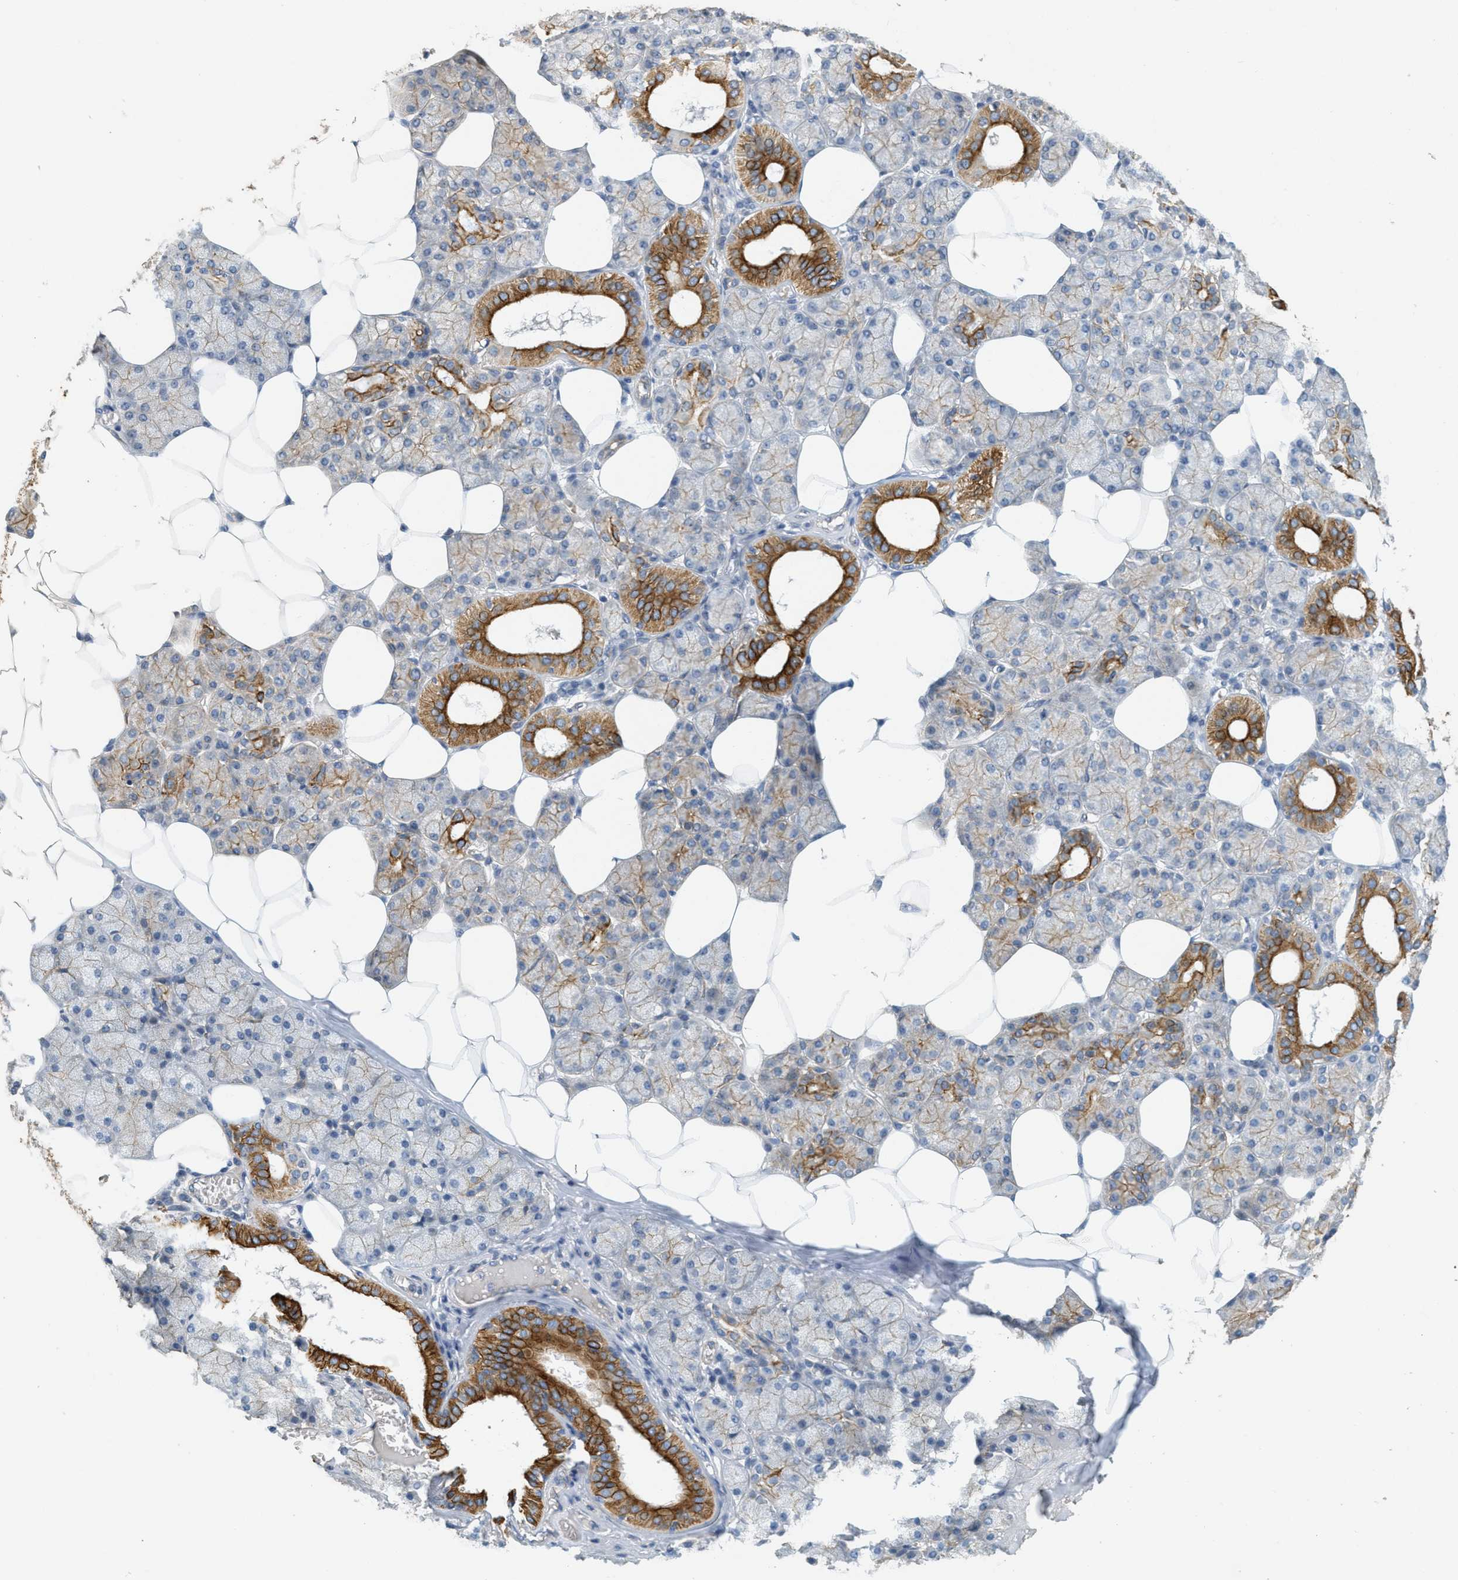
{"staining": {"intensity": "strong", "quantity": "25%-75%", "location": "cytoplasmic/membranous"}, "tissue": "salivary gland", "cell_type": "Glandular cells", "image_type": "normal", "snomed": [{"axis": "morphology", "description": "Normal tissue, NOS"}, {"axis": "topography", "description": "Salivary gland"}], "caption": "Salivary gland stained with a brown dye reveals strong cytoplasmic/membranous positive expression in about 25%-75% of glandular cells.", "gene": "MRS2", "patient": {"sex": "male", "age": 62}}